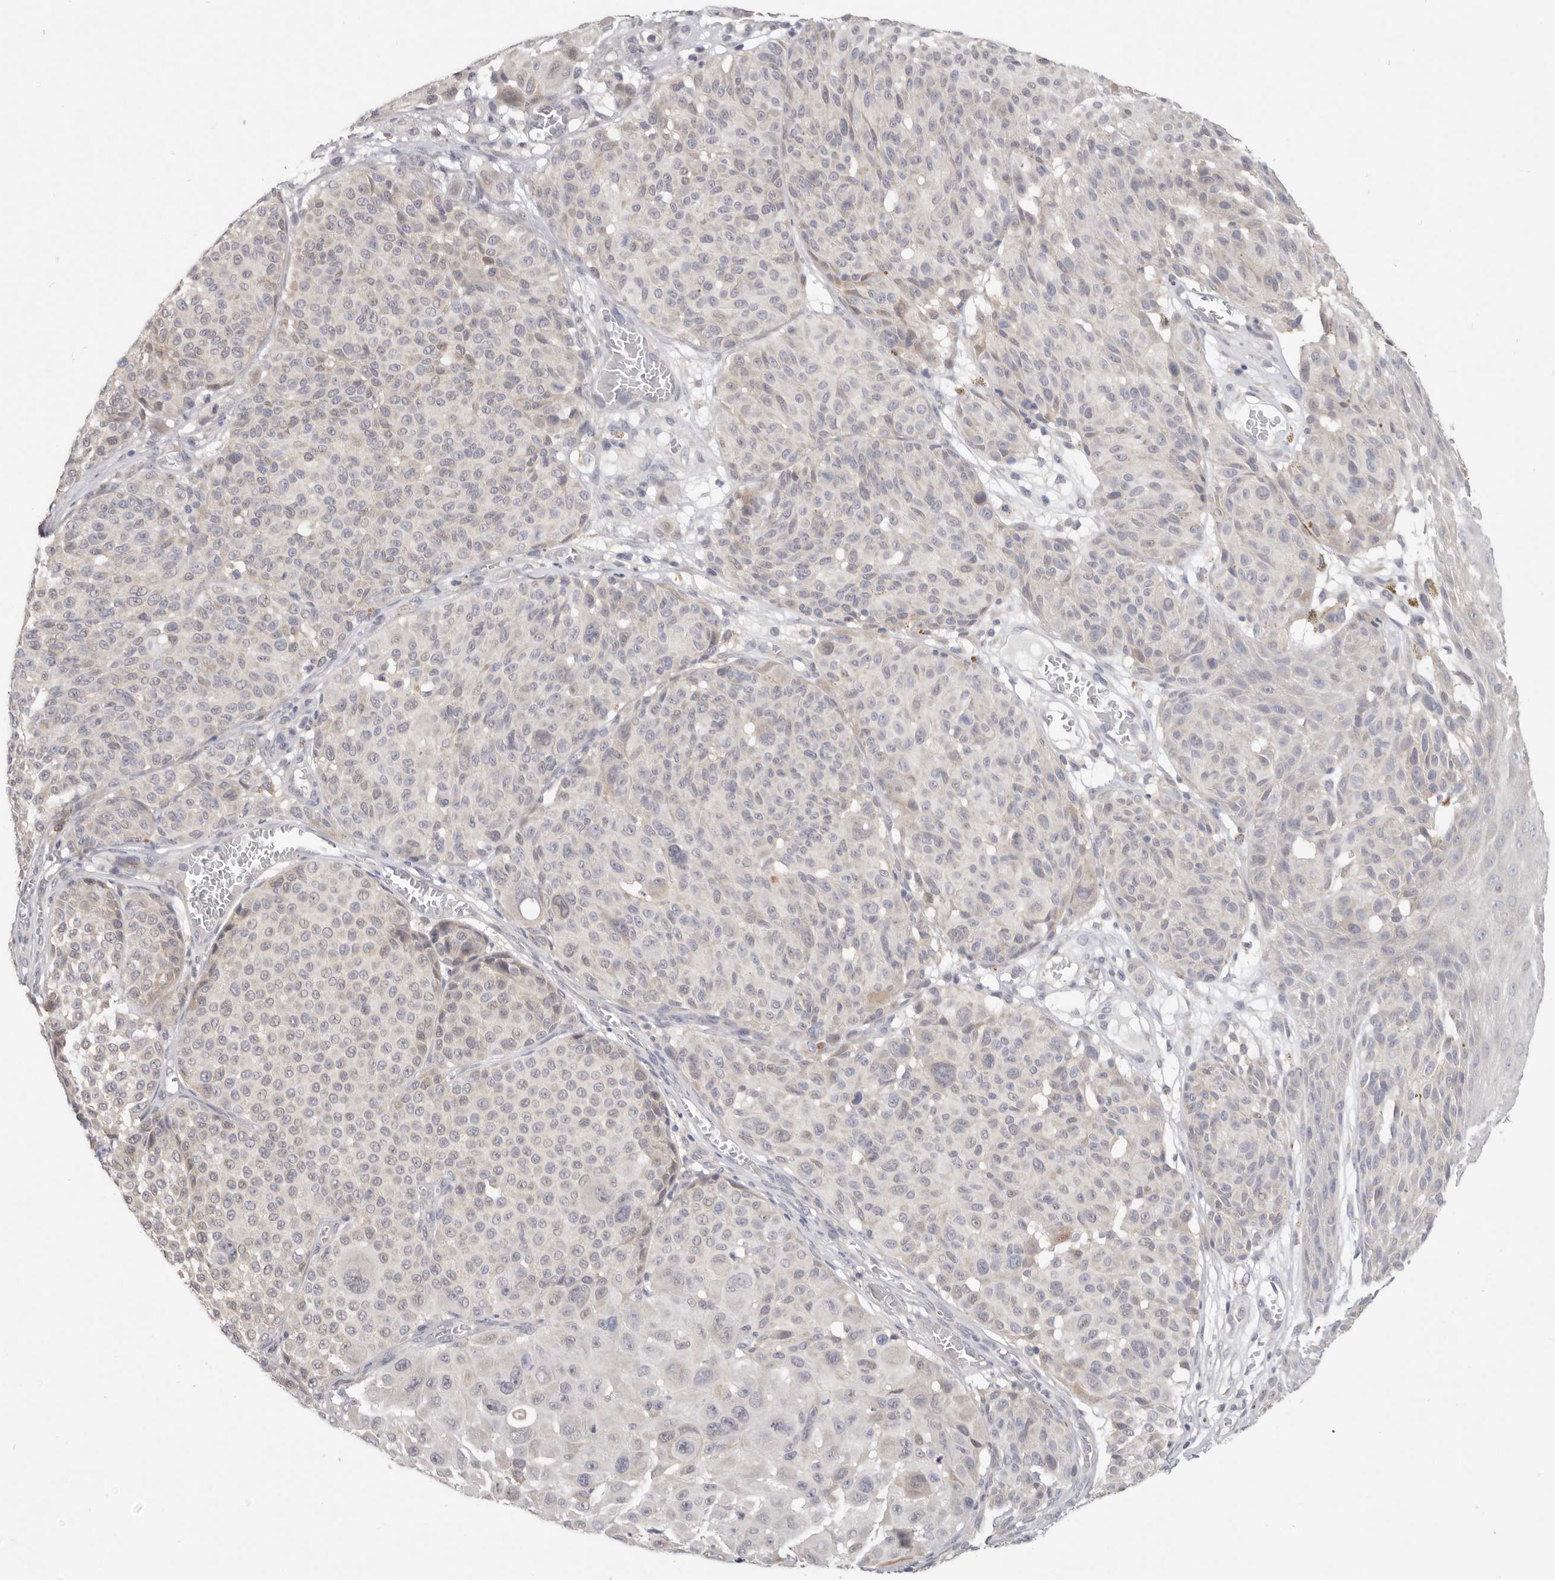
{"staining": {"intensity": "weak", "quantity": "<25%", "location": "nuclear"}, "tissue": "melanoma", "cell_type": "Tumor cells", "image_type": "cancer", "snomed": [{"axis": "morphology", "description": "Malignant melanoma, NOS"}, {"axis": "topography", "description": "Skin"}], "caption": "Melanoma stained for a protein using immunohistochemistry (IHC) demonstrates no expression tumor cells.", "gene": "WDR77", "patient": {"sex": "male", "age": 83}}